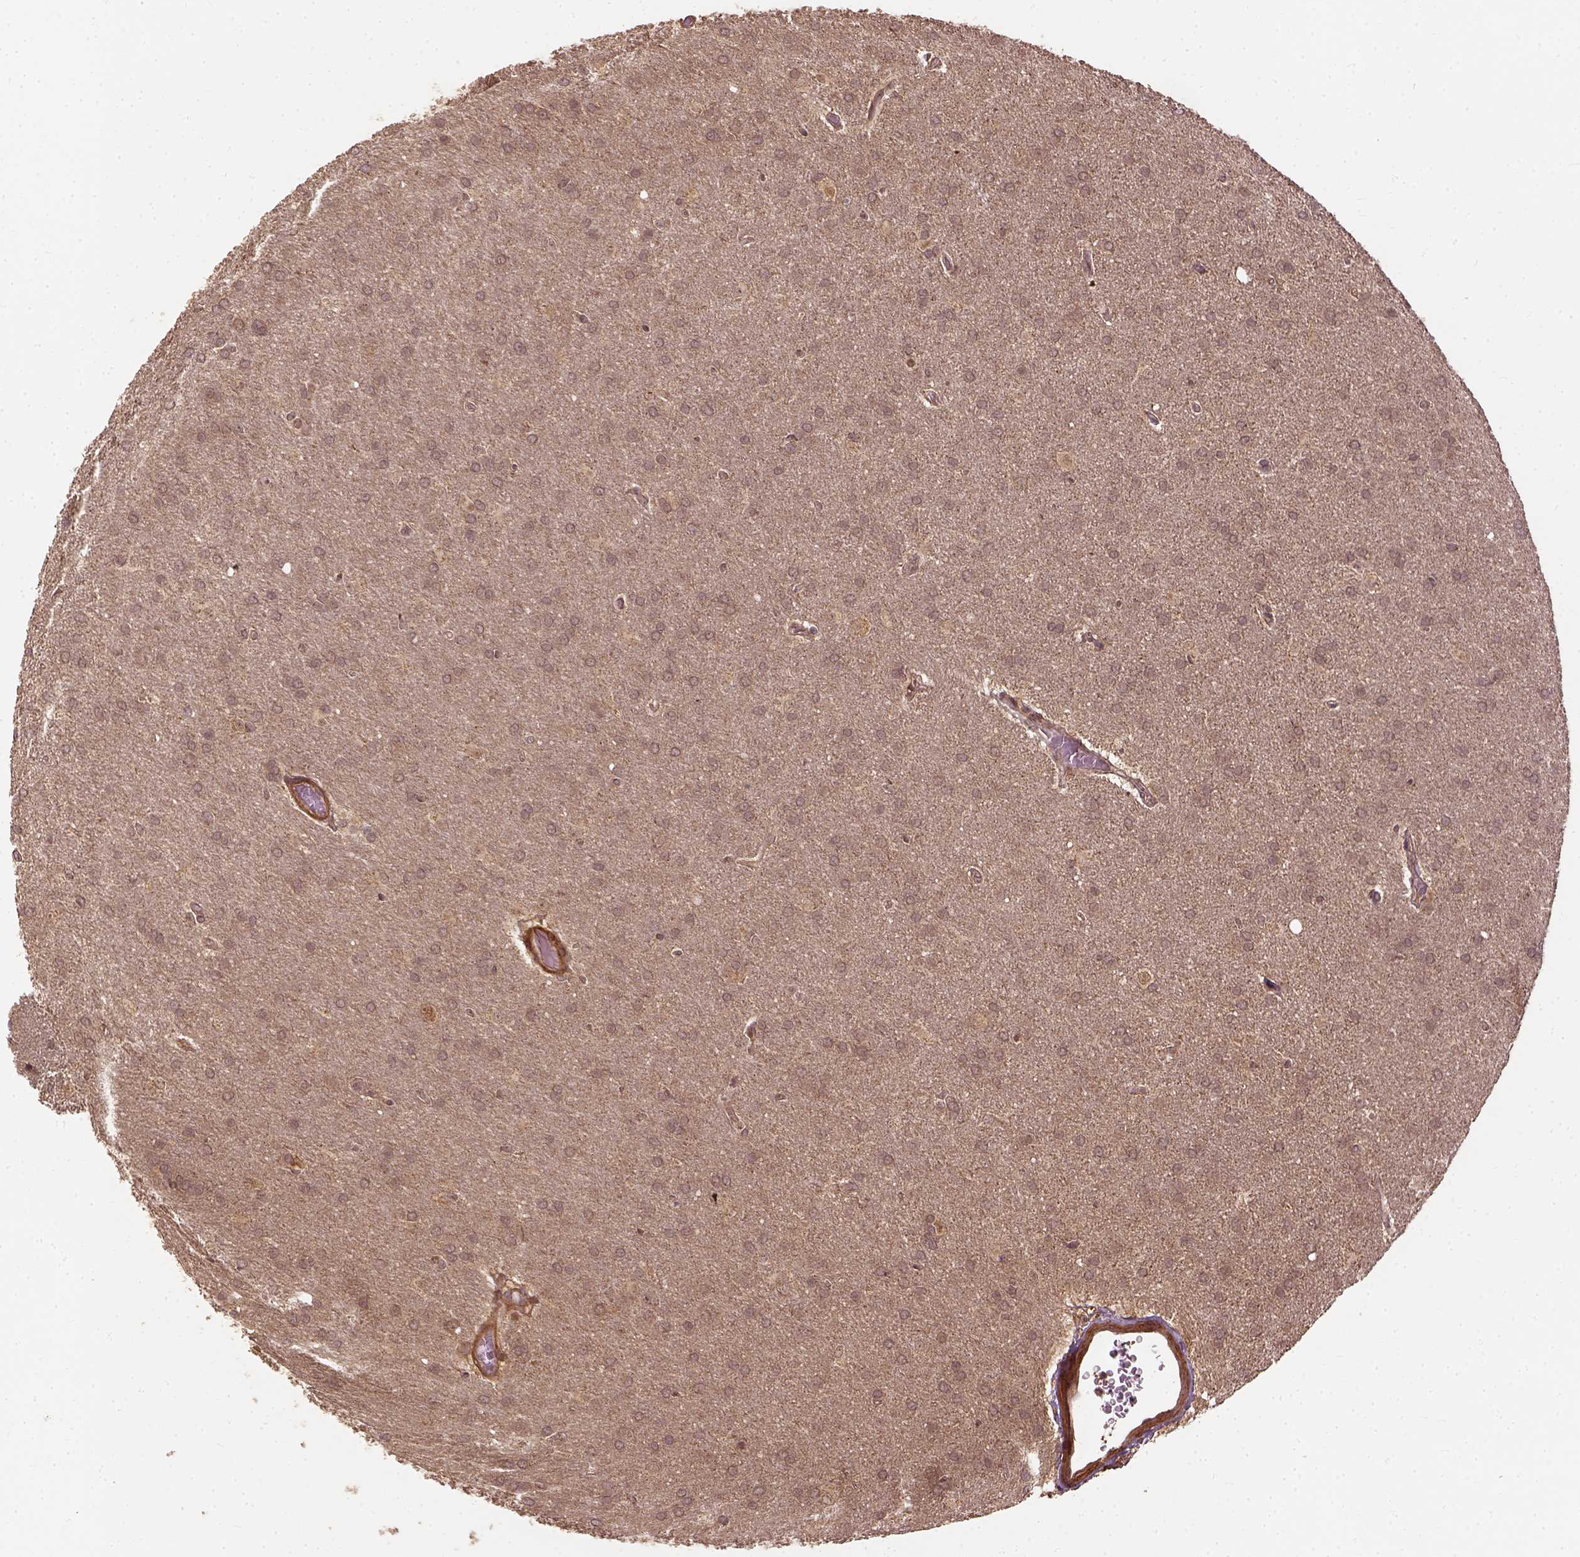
{"staining": {"intensity": "weak", "quantity": ">75%", "location": "cytoplasmic/membranous"}, "tissue": "glioma", "cell_type": "Tumor cells", "image_type": "cancer", "snomed": [{"axis": "morphology", "description": "Glioma, malignant, Low grade"}, {"axis": "topography", "description": "Brain"}], "caption": "This is an image of immunohistochemistry staining of glioma, which shows weak positivity in the cytoplasmic/membranous of tumor cells.", "gene": "VEGFA", "patient": {"sex": "female", "age": 32}}